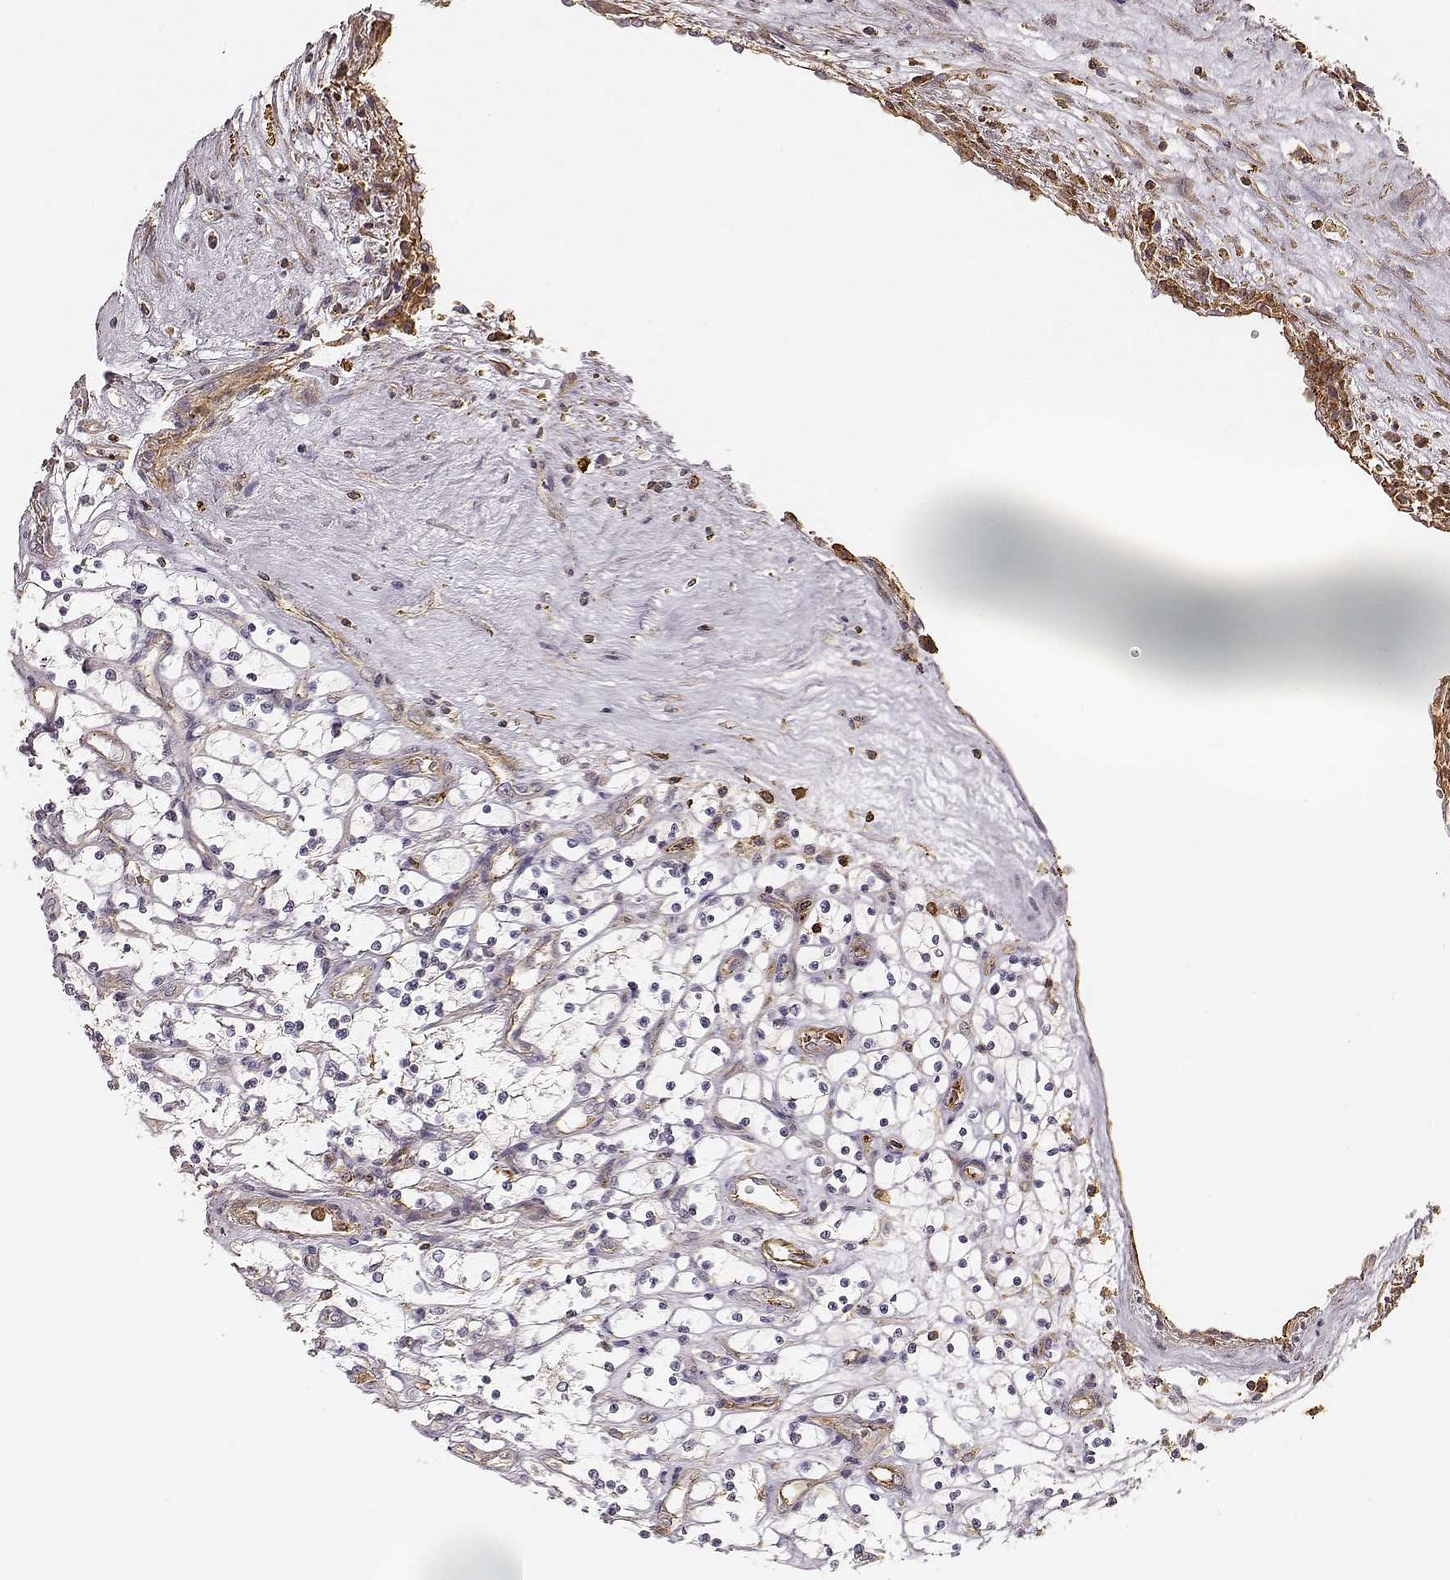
{"staining": {"intensity": "negative", "quantity": "none", "location": "none"}, "tissue": "renal cancer", "cell_type": "Tumor cells", "image_type": "cancer", "snomed": [{"axis": "morphology", "description": "Adenocarcinoma, NOS"}, {"axis": "topography", "description": "Kidney"}], "caption": "Immunohistochemical staining of renal adenocarcinoma demonstrates no significant positivity in tumor cells.", "gene": "ZYX", "patient": {"sex": "female", "age": 69}}